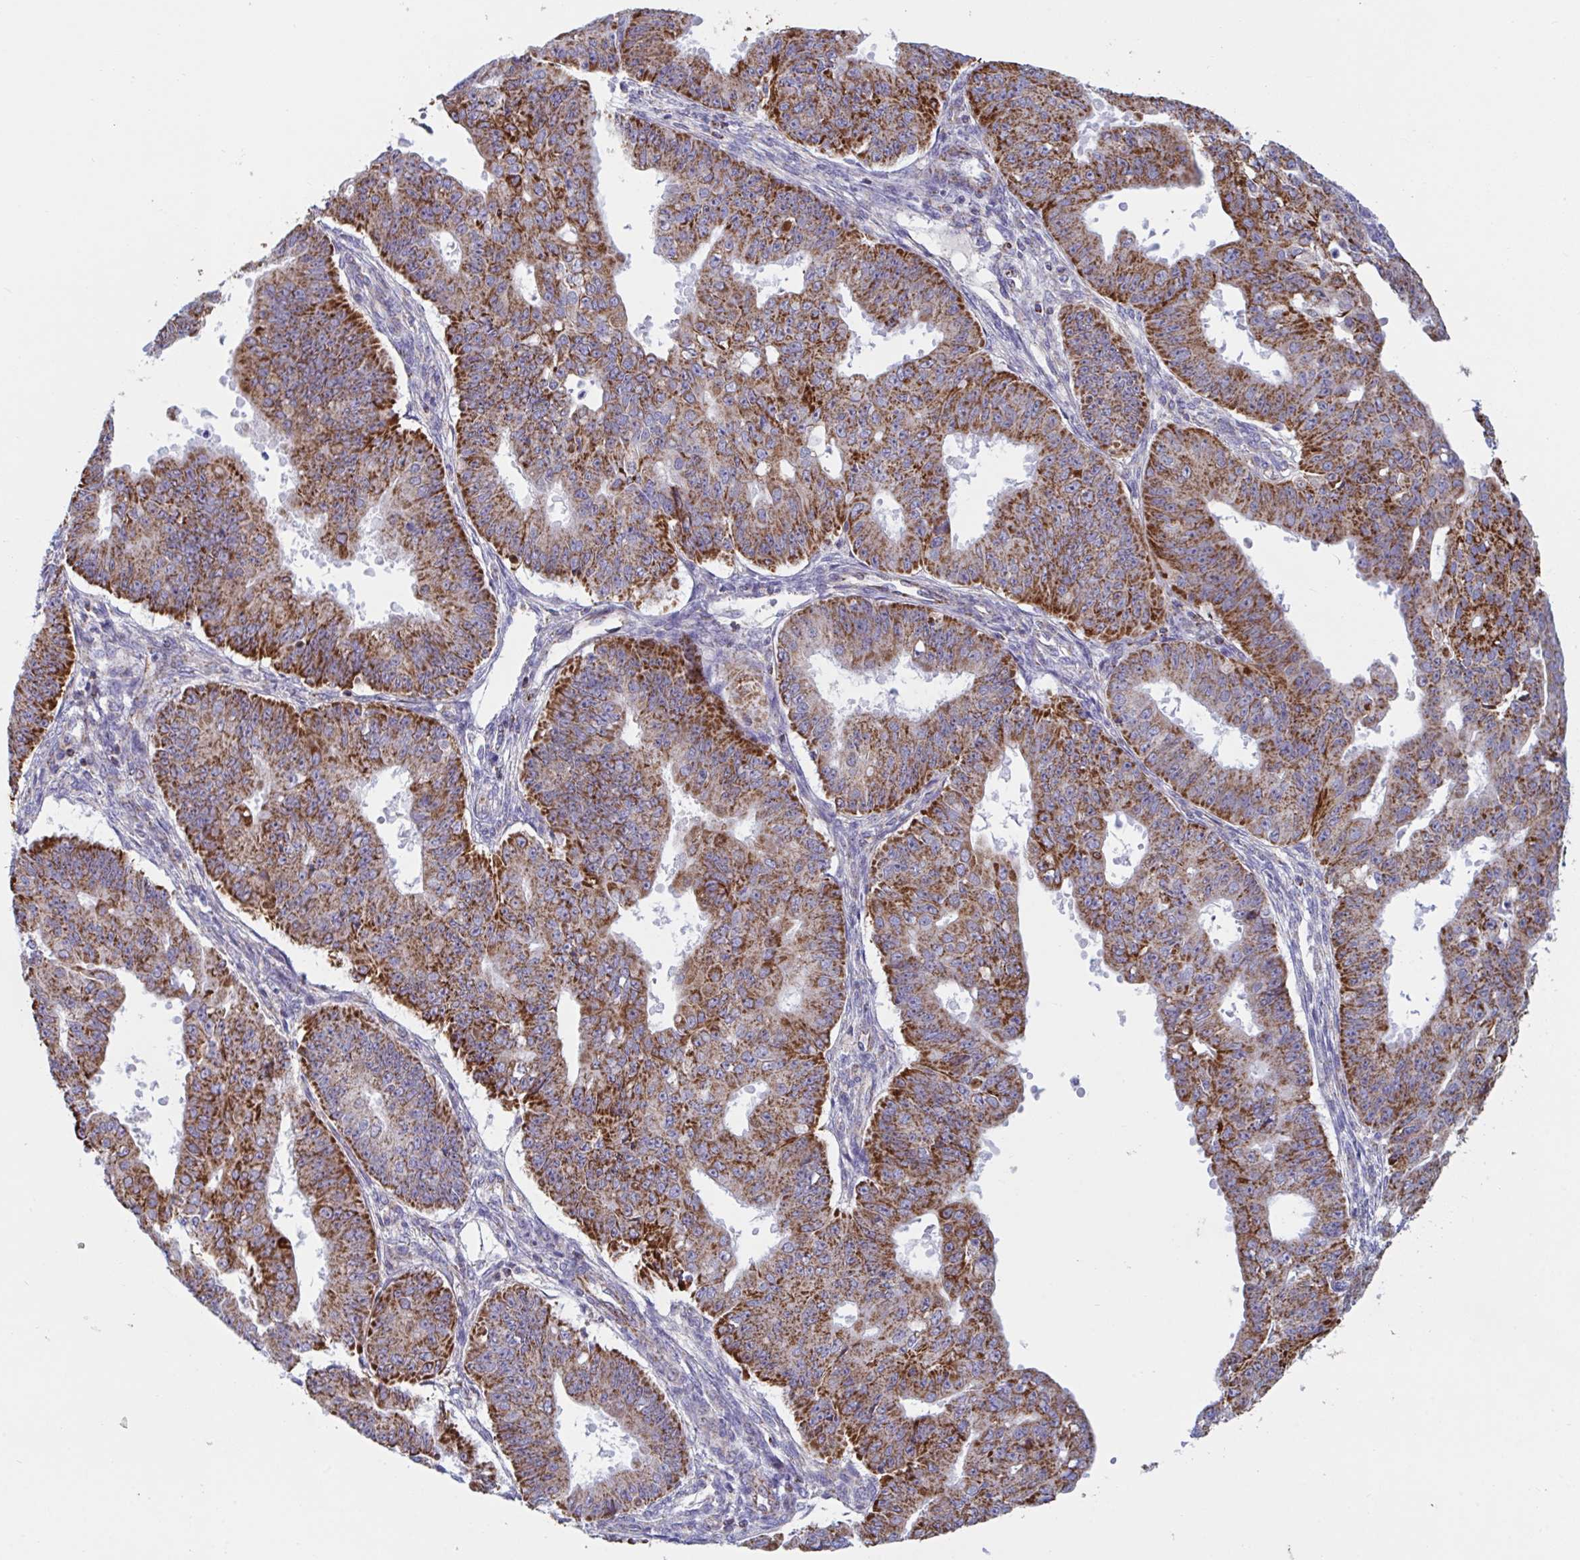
{"staining": {"intensity": "strong", "quantity": ">75%", "location": "cytoplasmic/membranous"}, "tissue": "ovarian cancer", "cell_type": "Tumor cells", "image_type": "cancer", "snomed": [{"axis": "morphology", "description": "Carcinoma, endometroid"}, {"axis": "topography", "description": "Appendix"}, {"axis": "topography", "description": "Ovary"}], "caption": "A brown stain highlights strong cytoplasmic/membranous staining of a protein in ovarian cancer (endometroid carcinoma) tumor cells. The staining was performed using DAB to visualize the protein expression in brown, while the nuclei were stained in blue with hematoxylin (Magnification: 20x).", "gene": "BCAT2", "patient": {"sex": "female", "age": 42}}